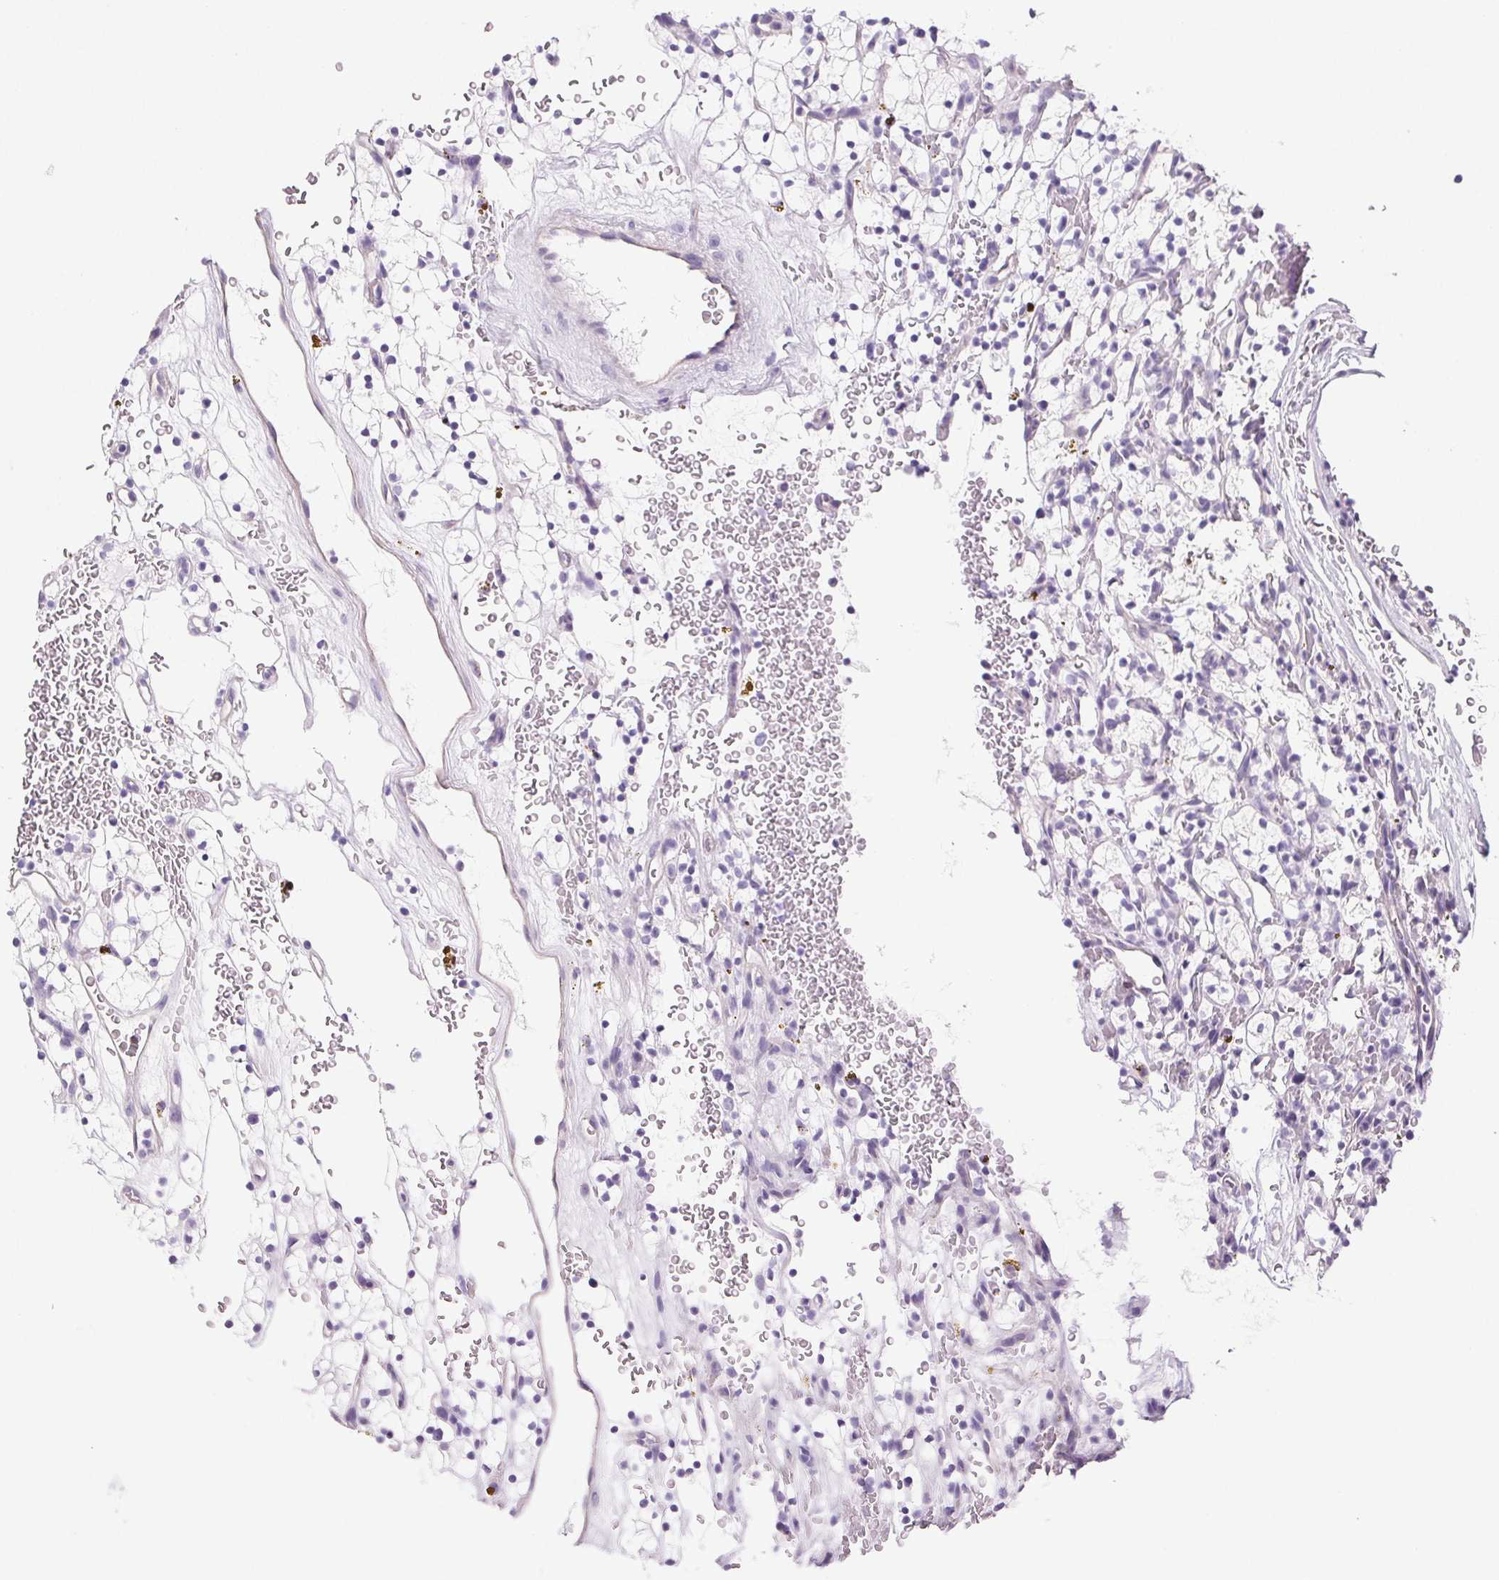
{"staining": {"intensity": "negative", "quantity": "none", "location": "none"}, "tissue": "renal cancer", "cell_type": "Tumor cells", "image_type": "cancer", "snomed": [{"axis": "morphology", "description": "Adenocarcinoma, NOS"}, {"axis": "topography", "description": "Kidney"}], "caption": "A micrograph of adenocarcinoma (renal) stained for a protein reveals no brown staining in tumor cells. (Brightfield microscopy of DAB immunohistochemistry at high magnification).", "gene": "PRSS3", "patient": {"sex": "female", "age": 64}}